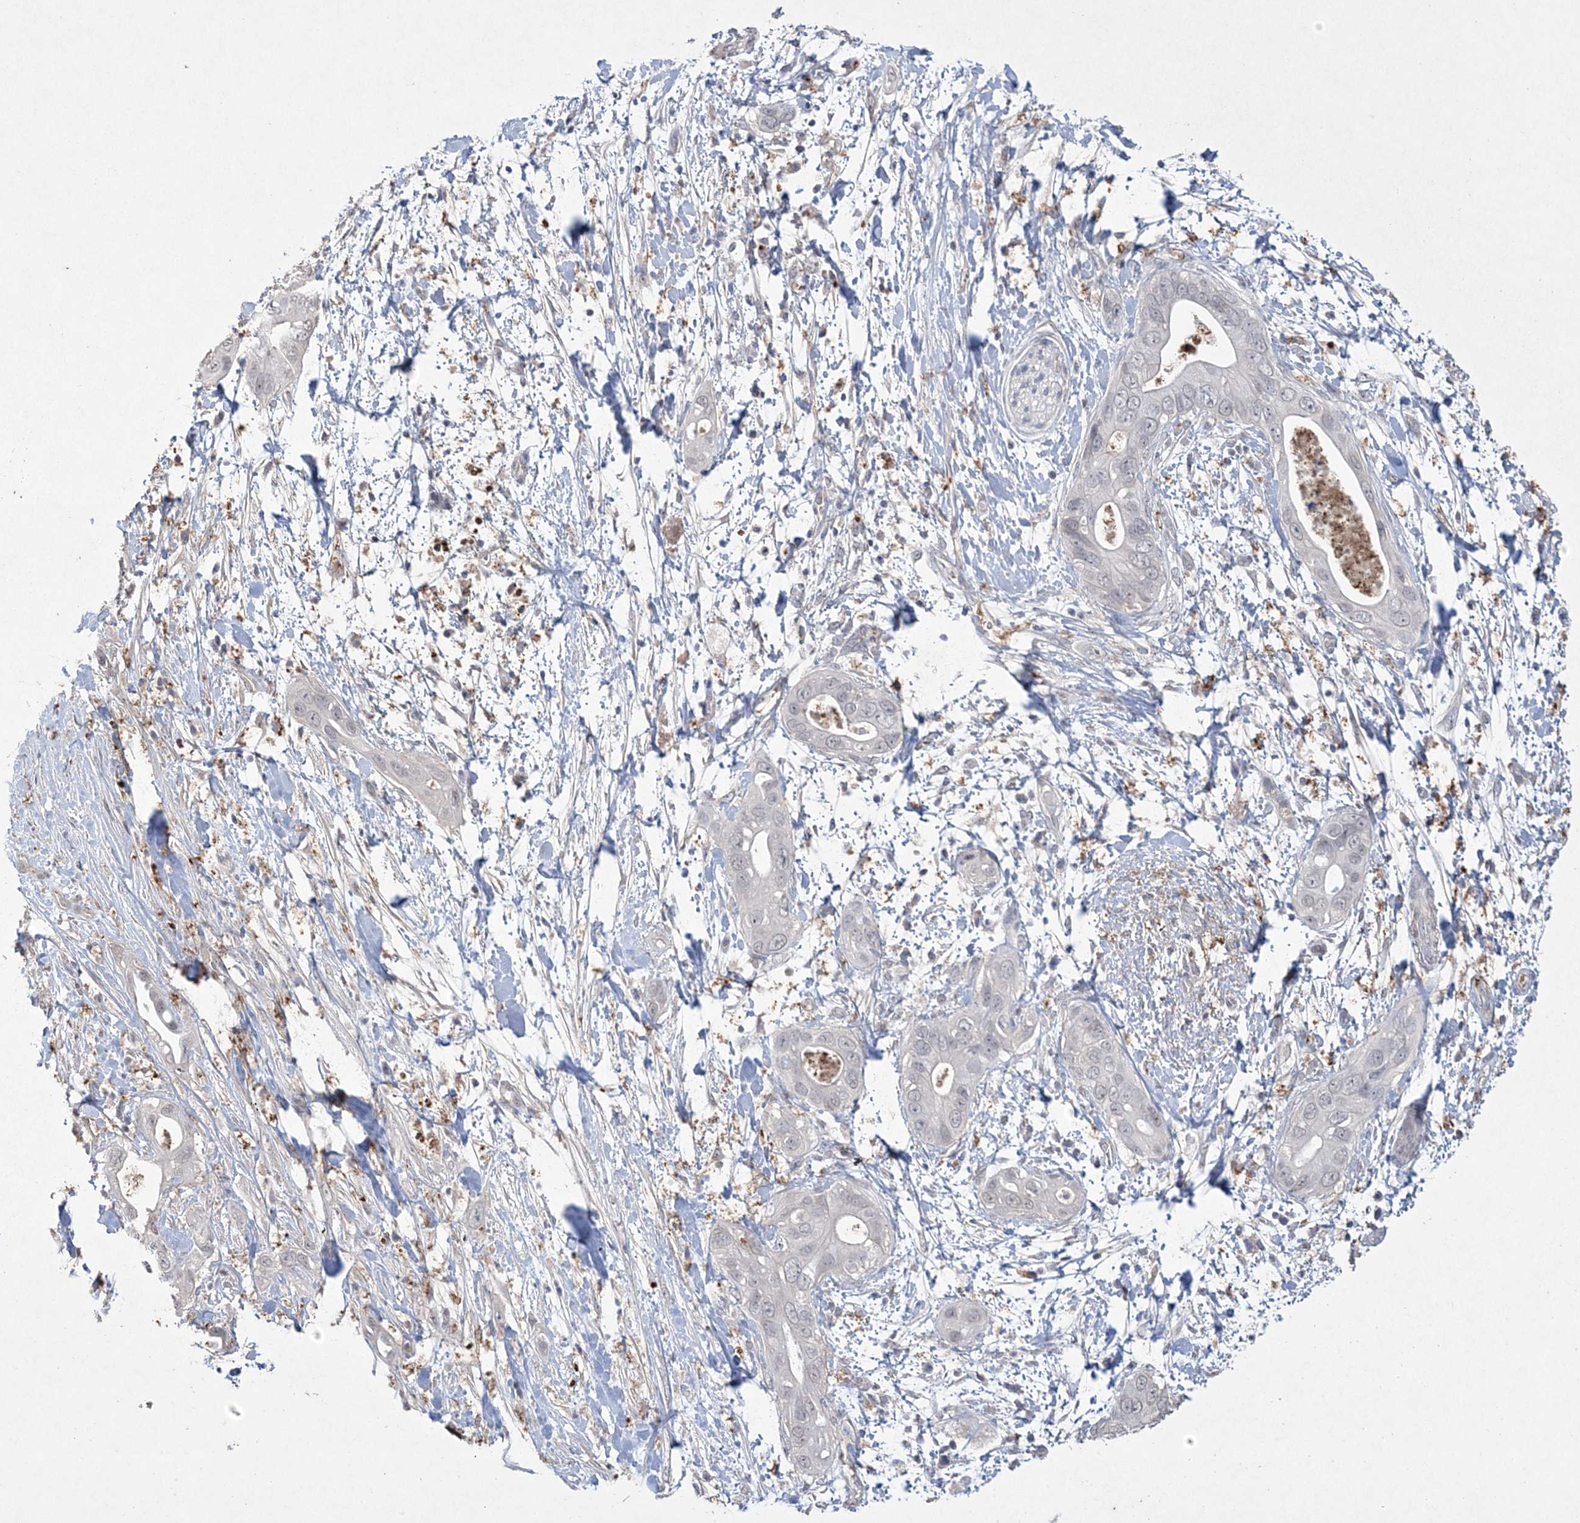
{"staining": {"intensity": "negative", "quantity": "none", "location": "none"}, "tissue": "pancreatic cancer", "cell_type": "Tumor cells", "image_type": "cancer", "snomed": [{"axis": "morphology", "description": "Adenocarcinoma, NOS"}, {"axis": "topography", "description": "Pancreas"}], "caption": "Immunohistochemistry (IHC) histopathology image of human pancreatic cancer stained for a protein (brown), which exhibits no positivity in tumor cells.", "gene": "DPCD", "patient": {"sex": "female", "age": 78}}